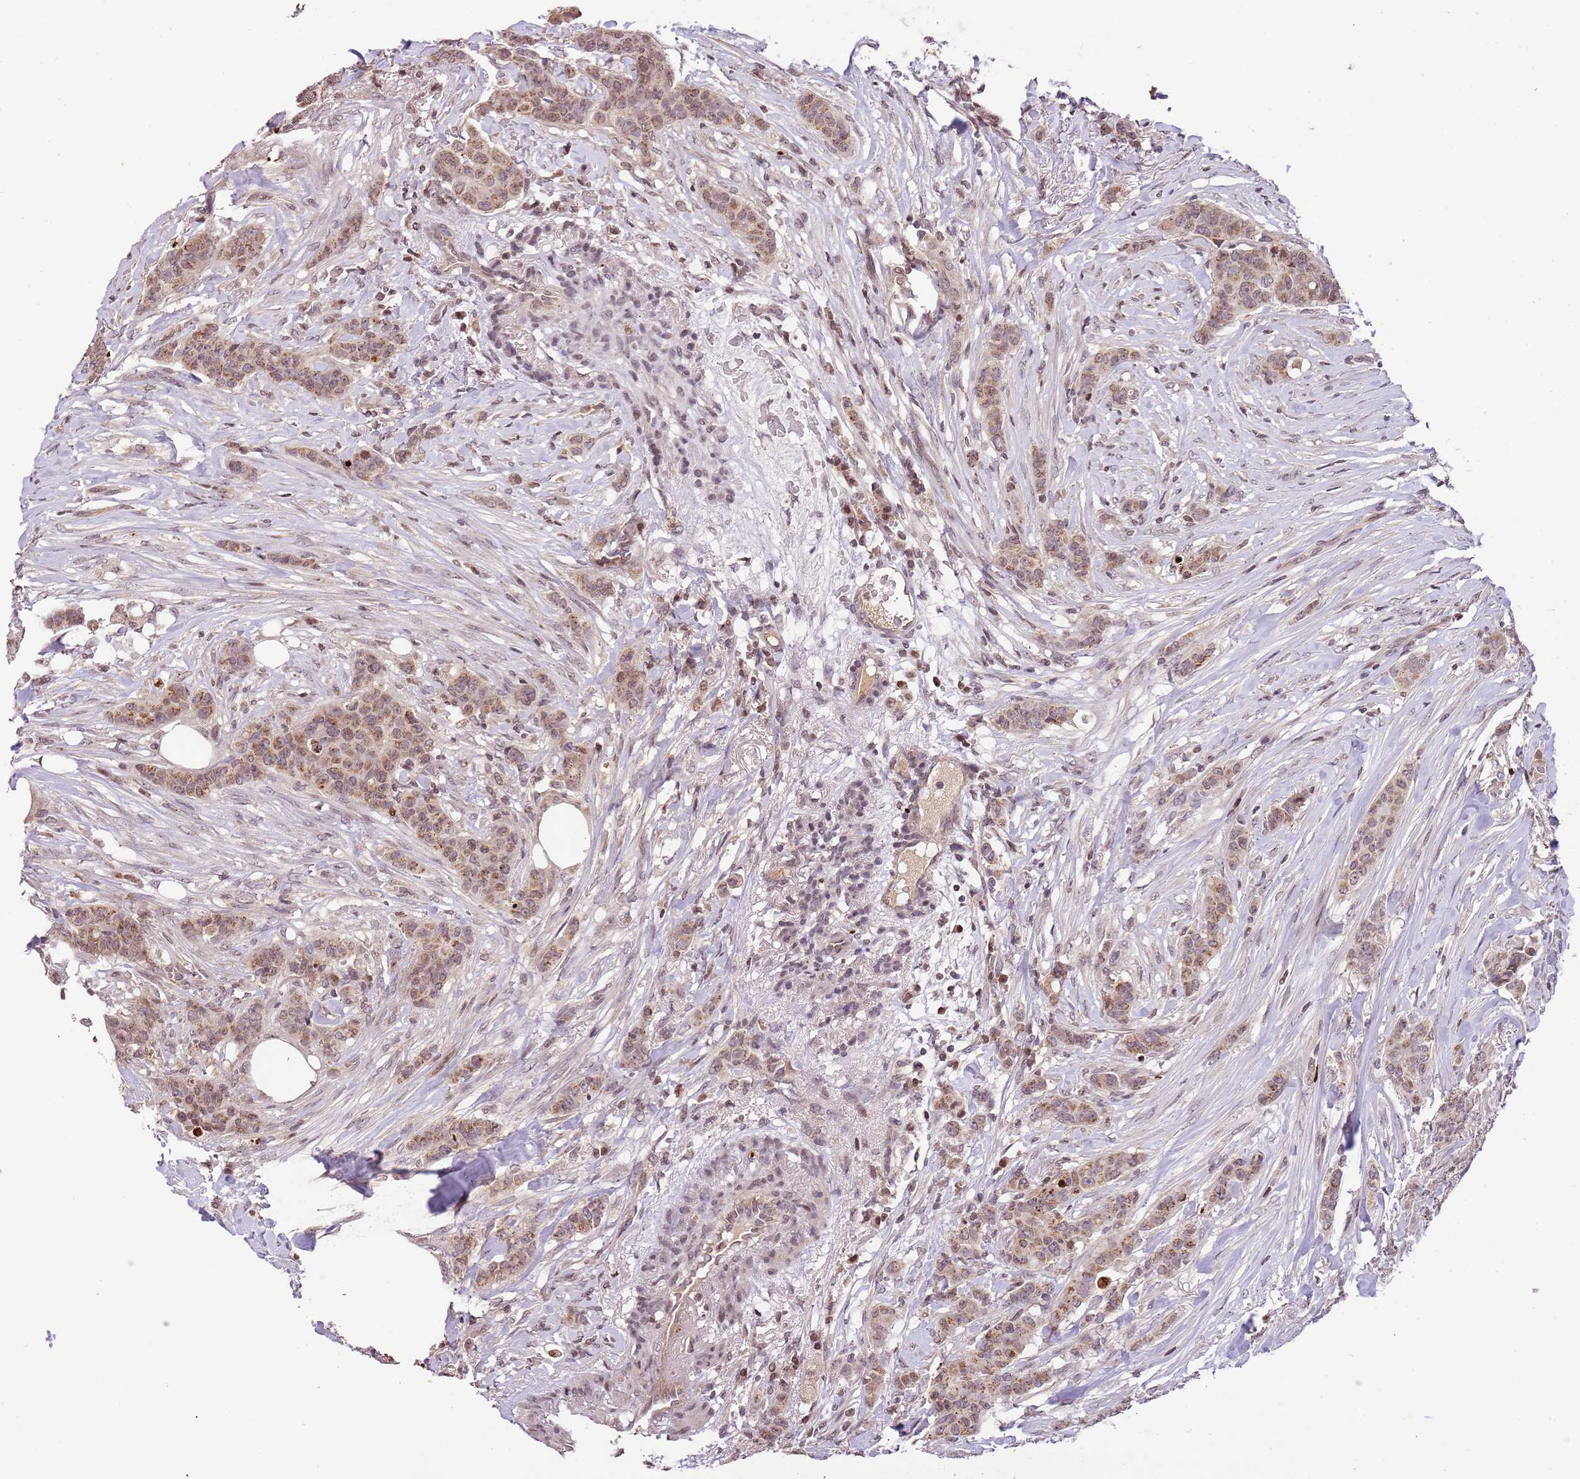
{"staining": {"intensity": "weak", "quantity": ">75%", "location": "cytoplasmic/membranous"}, "tissue": "breast cancer", "cell_type": "Tumor cells", "image_type": "cancer", "snomed": [{"axis": "morphology", "description": "Duct carcinoma"}, {"axis": "topography", "description": "Breast"}], "caption": "This histopathology image reveals breast invasive ductal carcinoma stained with immunohistochemistry (IHC) to label a protein in brown. The cytoplasmic/membranous of tumor cells show weak positivity for the protein. Nuclei are counter-stained blue.", "gene": "SAMSN1", "patient": {"sex": "female", "age": 40}}